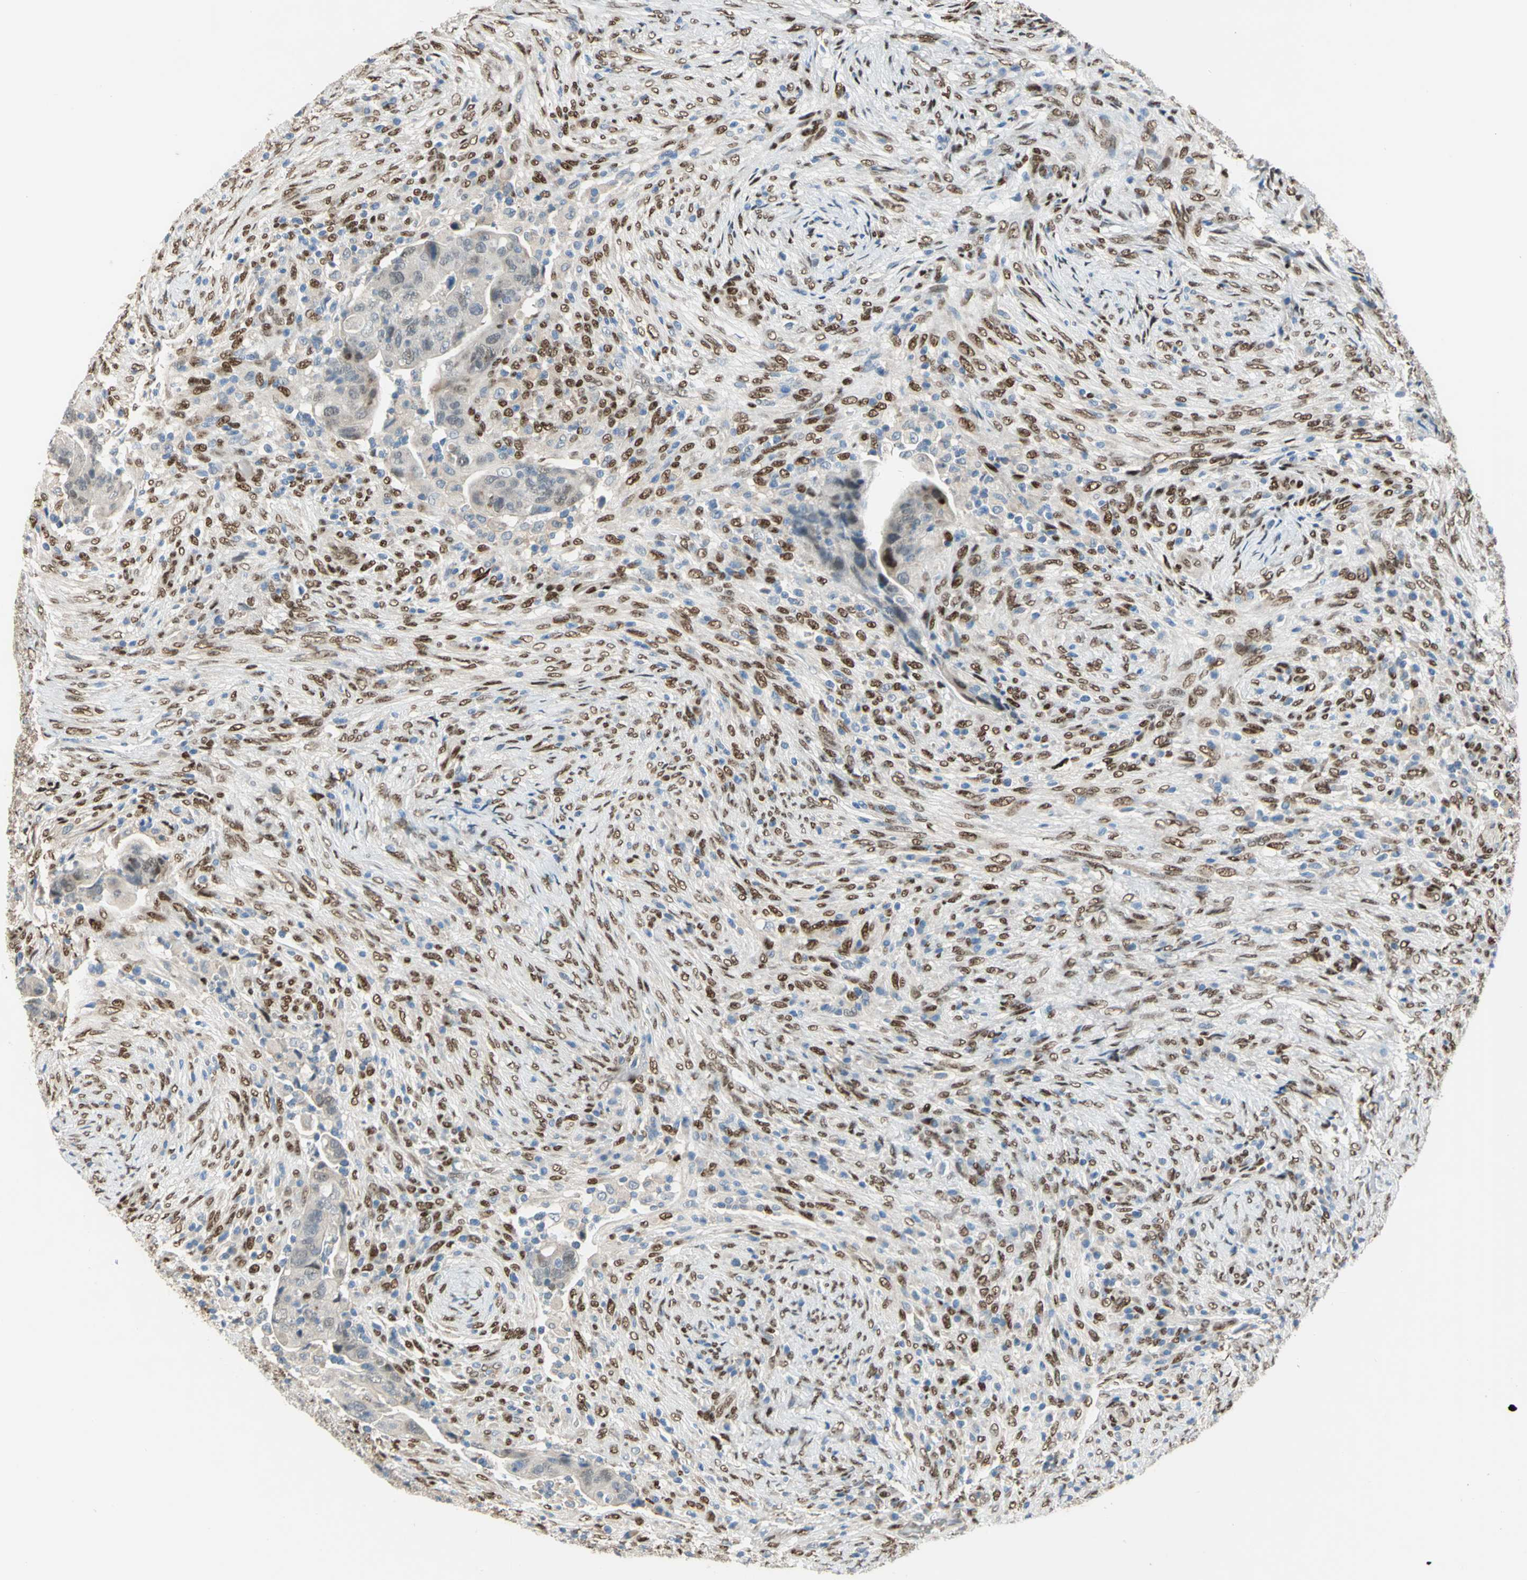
{"staining": {"intensity": "weak", "quantity": "<25%", "location": "cytoplasmic/membranous"}, "tissue": "colorectal cancer", "cell_type": "Tumor cells", "image_type": "cancer", "snomed": [{"axis": "morphology", "description": "Adenocarcinoma, NOS"}, {"axis": "topography", "description": "Rectum"}], "caption": "High magnification brightfield microscopy of colorectal adenocarcinoma stained with DAB (brown) and counterstained with hematoxylin (blue): tumor cells show no significant positivity.", "gene": "RBFOX2", "patient": {"sex": "female", "age": 71}}